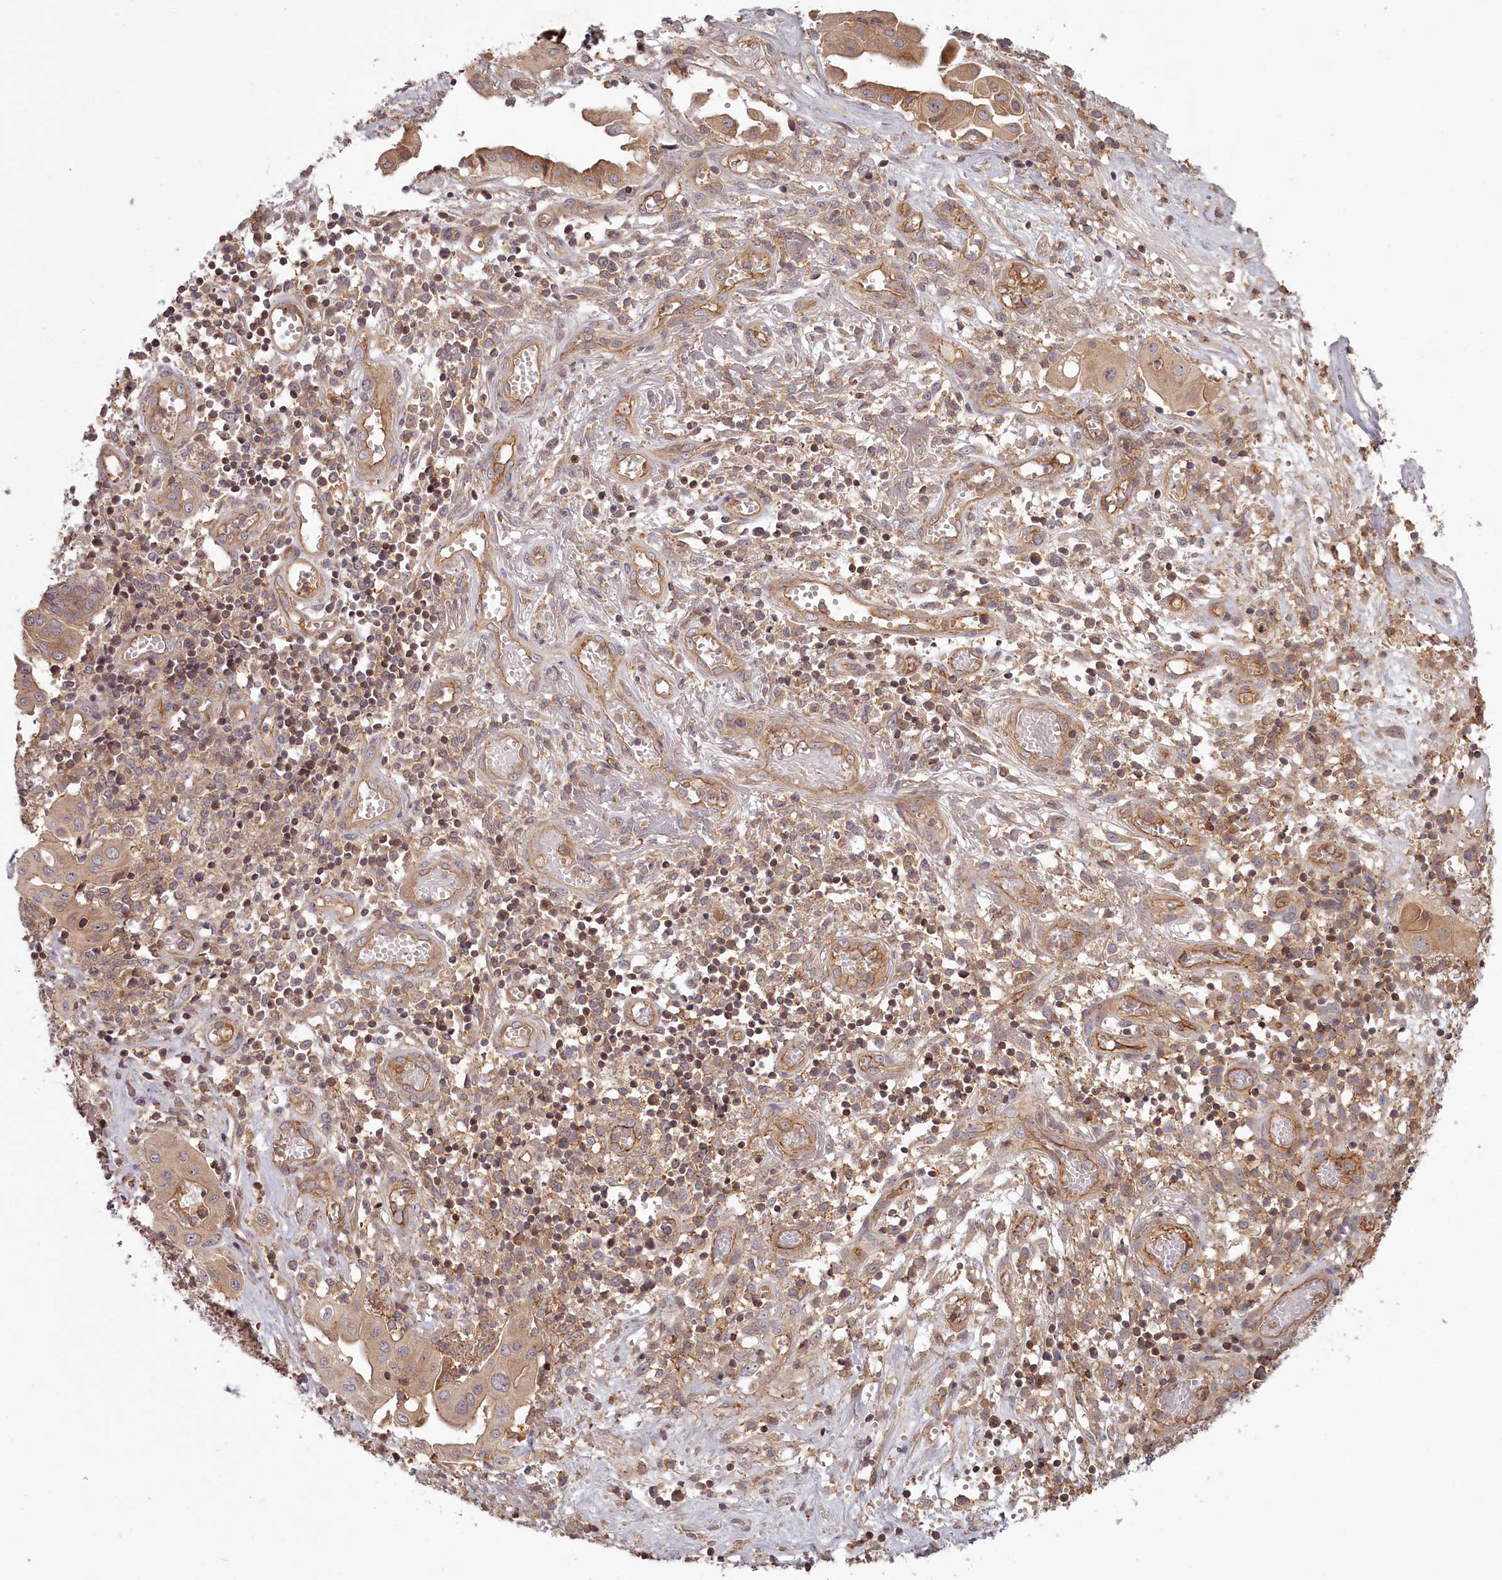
{"staining": {"intensity": "moderate", "quantity": "25%-75%", "location": "cytoplasmic/membranous"}, "tissue": "endometrial cancer", "cell_type": "Tumor cells", "image_type": "cancer", "snomed": [{"axis": "morphology", "description": "Adenocarcinoma, NOS"}, {"axis": "topography", "description": "Uterus"}, {"axis": "topography", "description": "Endometrium"}], "caption": "Moderate cytoplasmic/membranous protein expression is present in approximately 25%-75% of tumor cells in endometrial cancer (adenocarcinoma). (DAB (3,3'-diaminobenzidine) IHC with brightfield microscopy, high magnification).", "gene": "TMIE", "patient": {"sex": "female", "age": 70}}